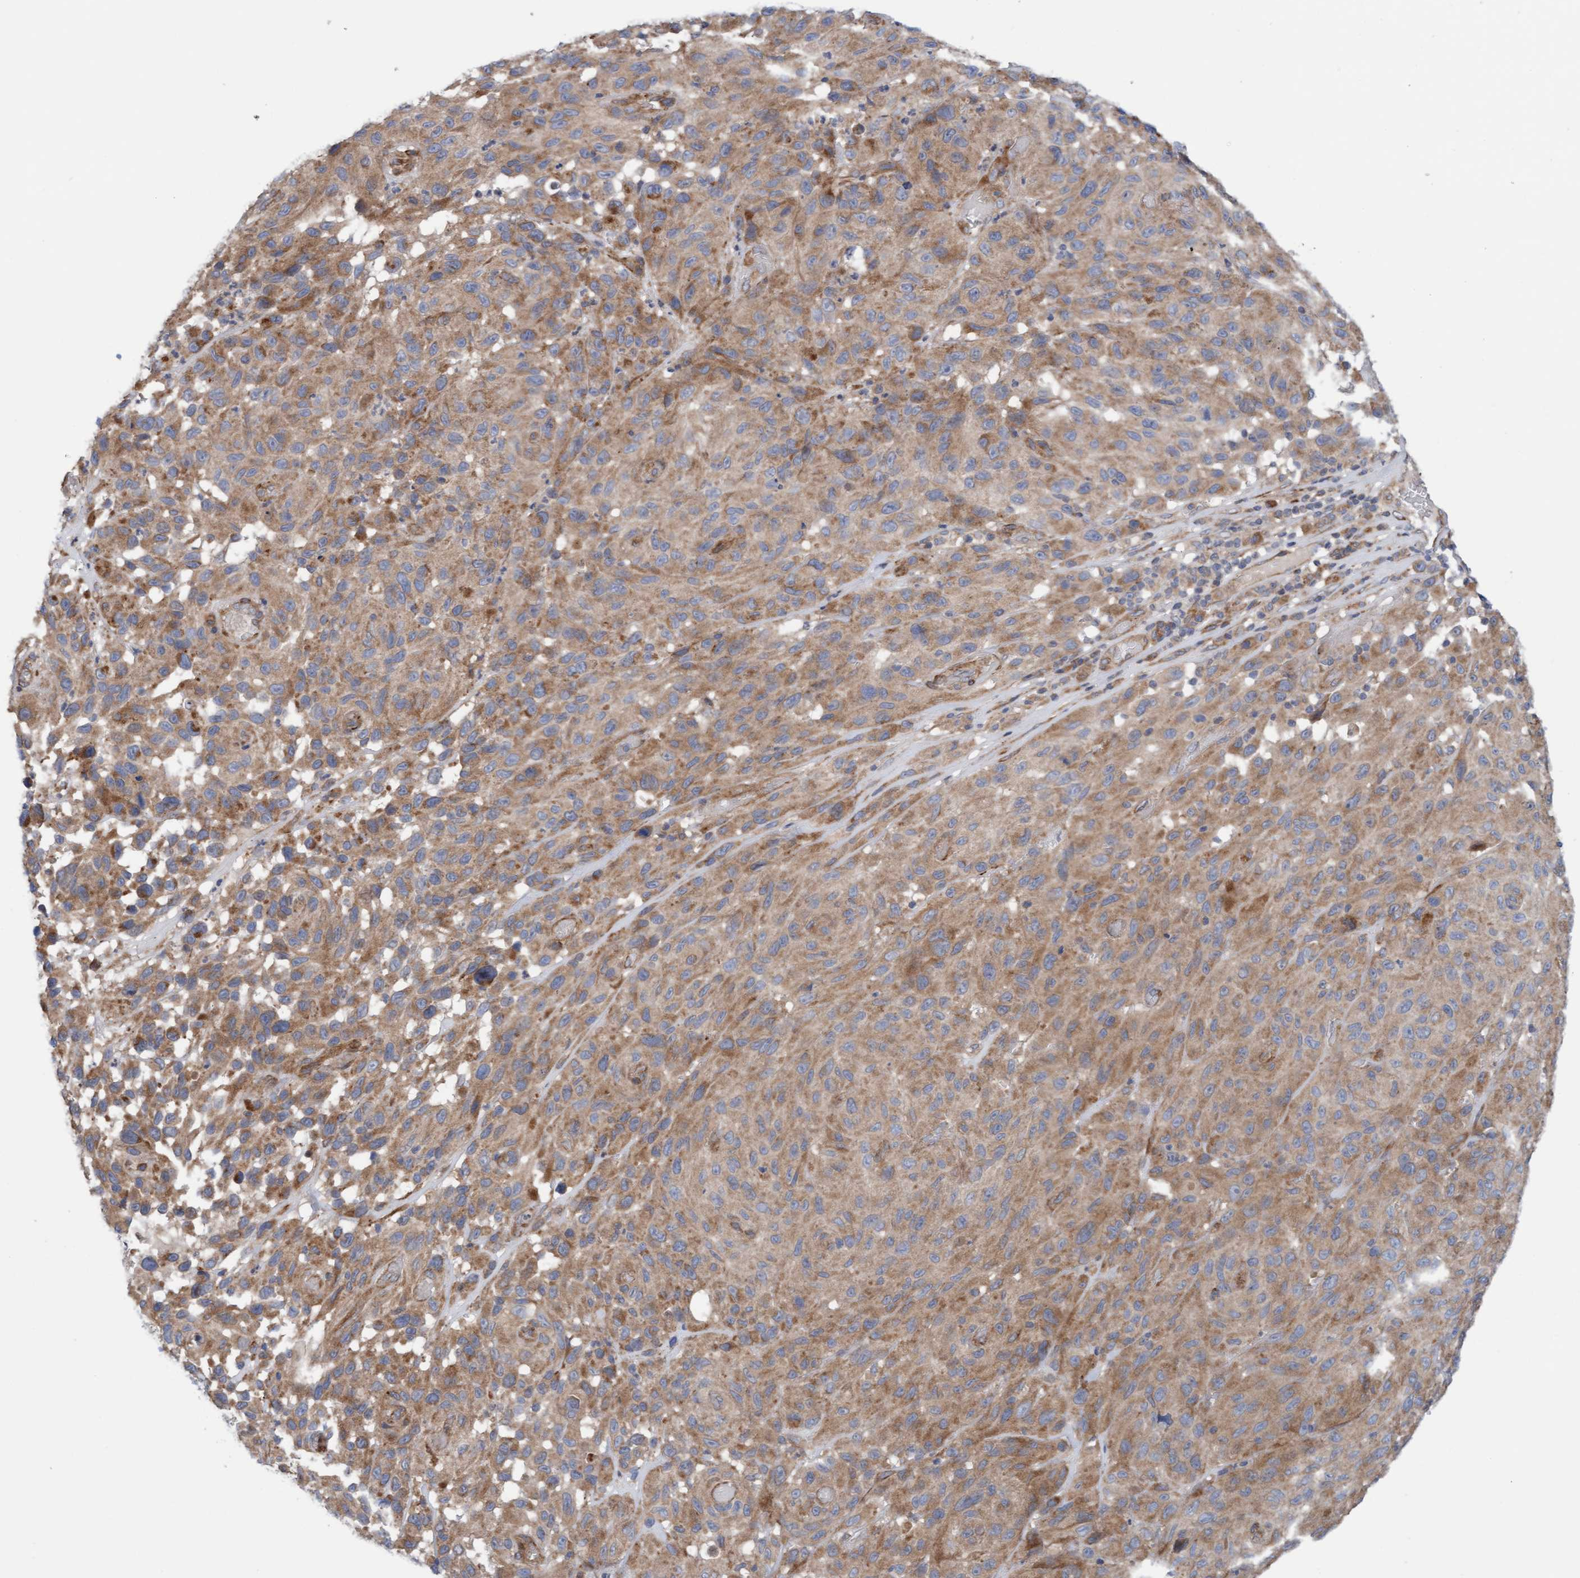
{"staining": {"intensity": "moderate", "quantity": ">75%", "location": "cytoplasmic/membranous"}, "tissue": "melanoma", "cell_type": "Tumor cells", "image_type": "cancer", "snomed": [{"axis": "morphology", "description": "Malignant melanoma, NOS"}, {"axis": "topography", "description": "Skin"}], "caption": "Protein expression analysis of melanoma reveals moderate cytoplasmic/membranous expression in approximately >75% of tumor cells.", "gene": "CDK5RAP3", "patient": {"sex": "male", "age": 66}}